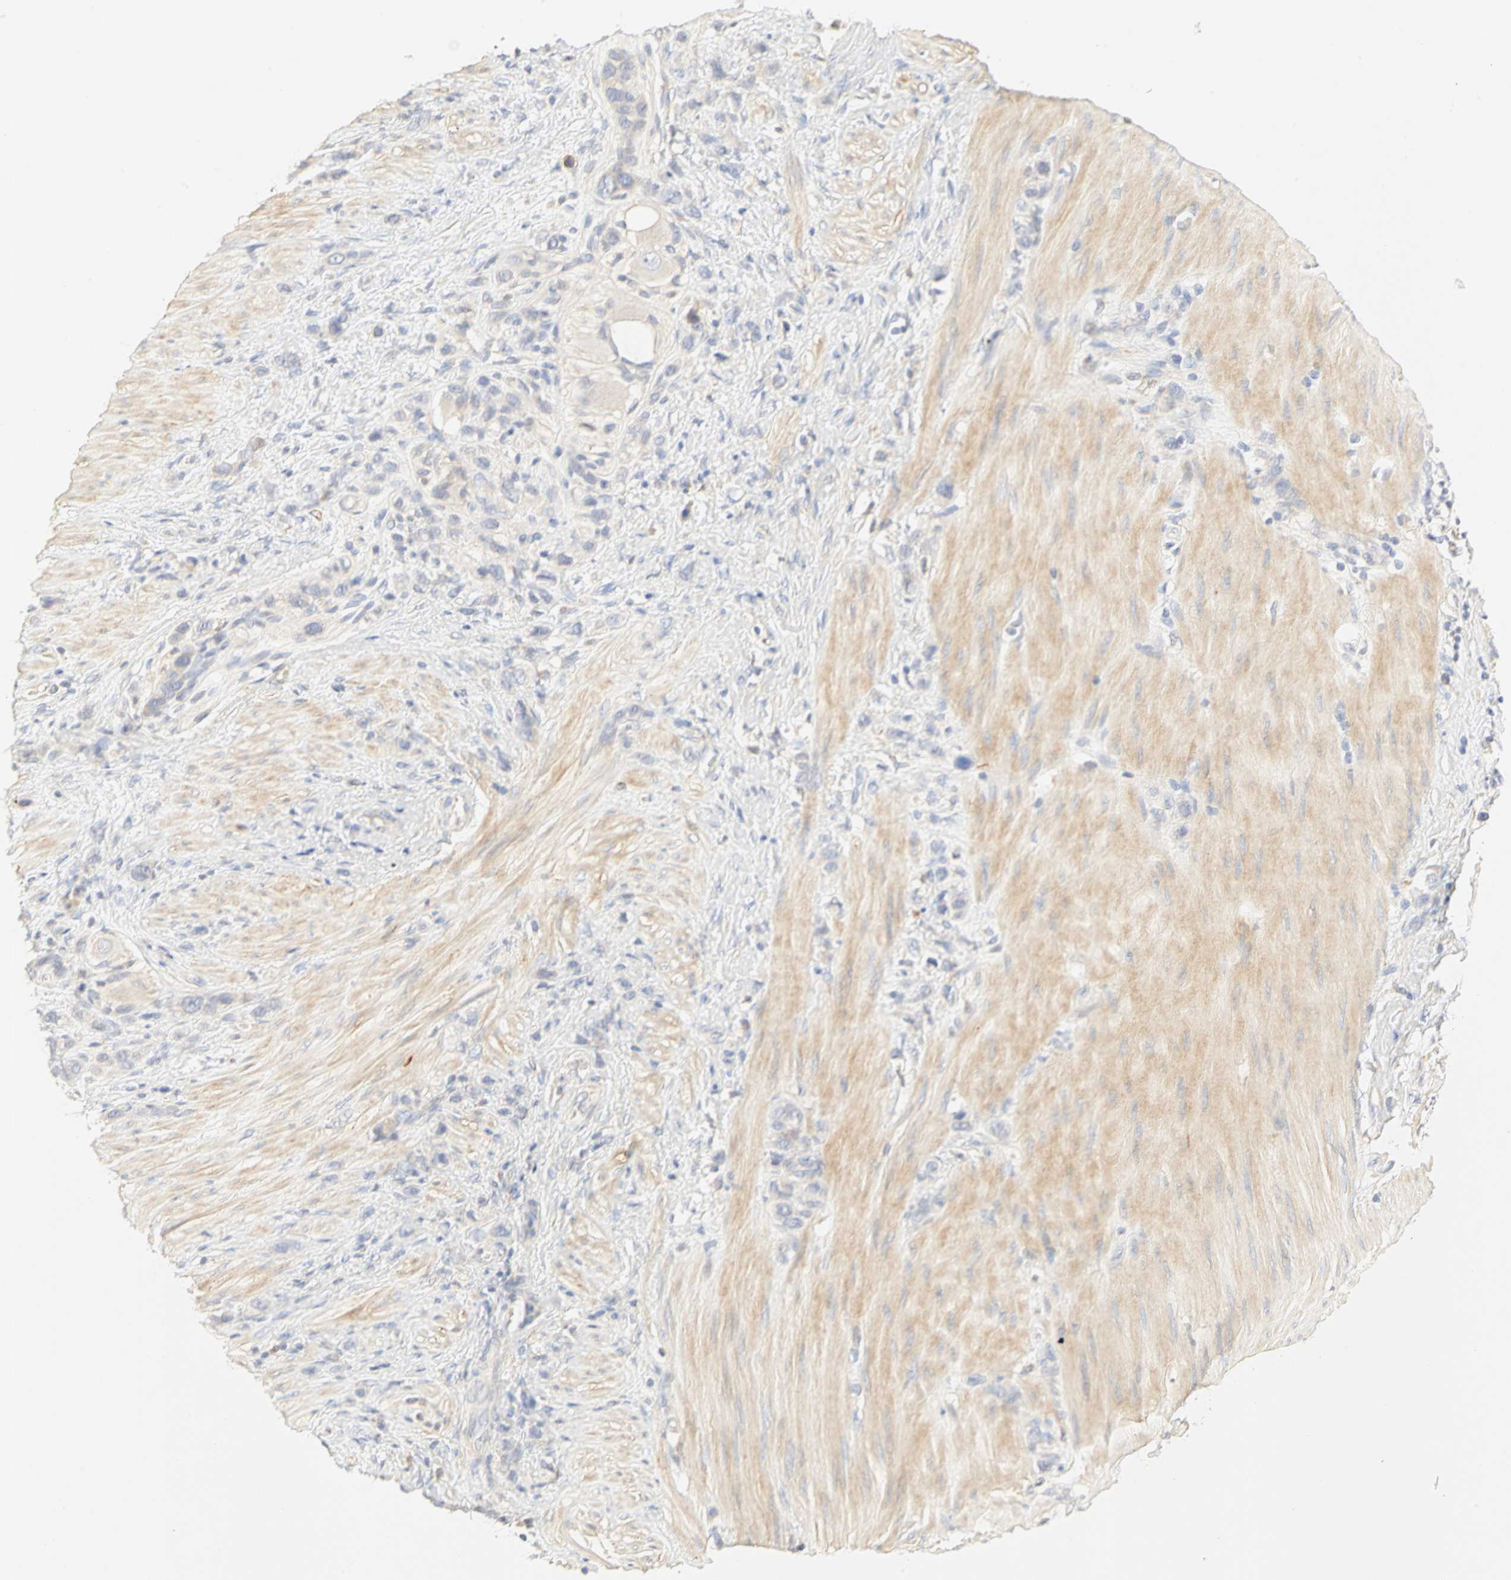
{"staining": {"intensity": "weak", "quantity": "<25%", "location": "cytoplasmic/membranous"}, "tissue": "stomach cancer", "cell_type": "Tumor cells", "image_type": "cancer", "snomed": [{"axis": "morphology", "description": "Normal tissue, NOS"}, {"axis": "morphology", "description": "Adenocarcinoma, NOS"}, {"axis": "morphology", "description": "Adenocarcinoma, High grade"}, {"axis": "topography", "description": "Stomach, upper"}, {"axis": "topography", "description": "Stomach"}], "caption": "Stomach adenocarcinoma was stained to show a protein in brown. There is no significant staining in tumor cells.", "gene": "GNRH2", "patient": {"sex": "female", "age": 65}}